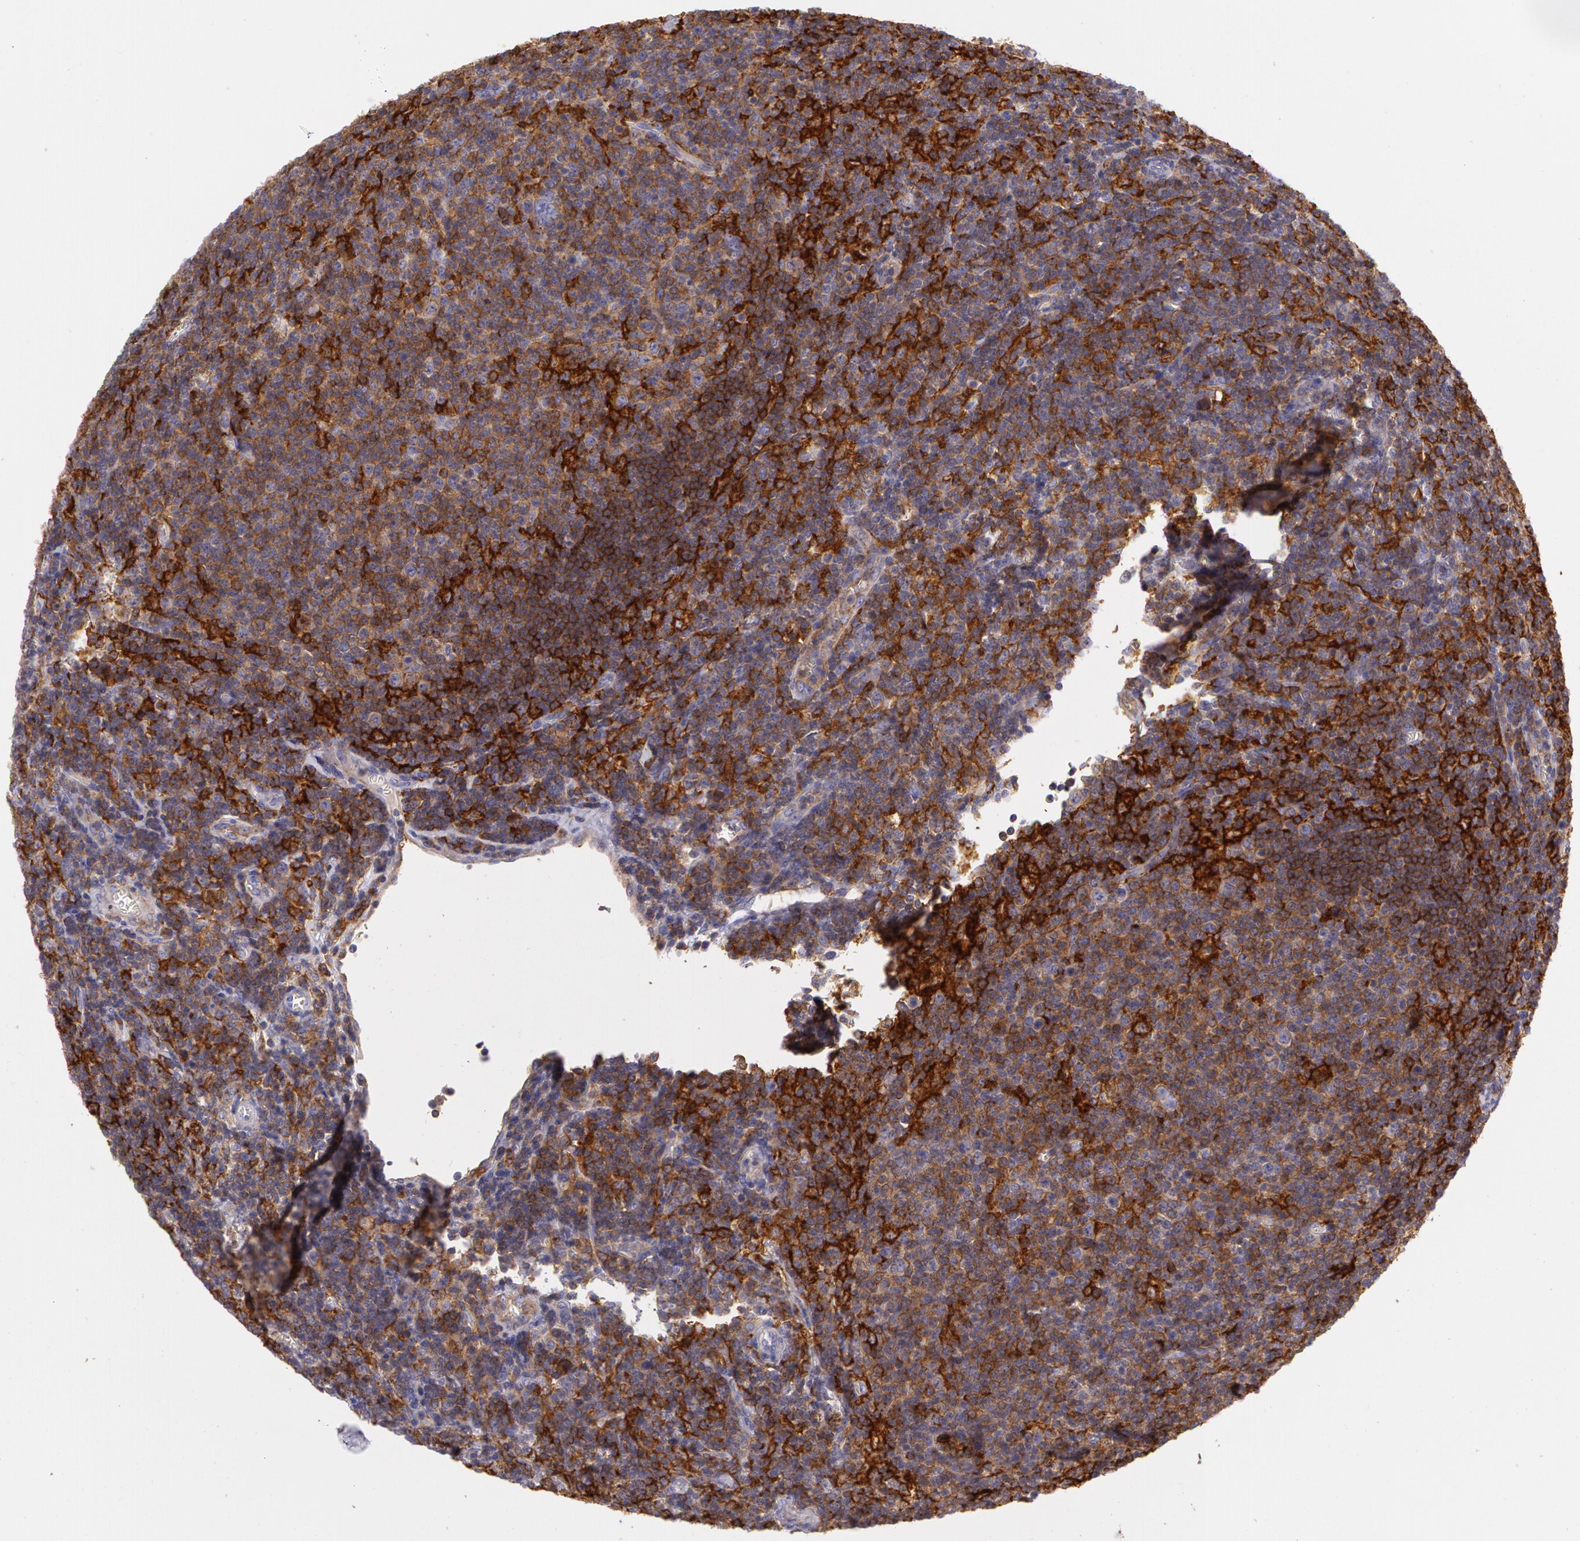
{"staining": {"intensity": "strong", "quantity": ">75%", "location": "cytoplasmic/membranous"}, "tissue": "lymphoma", "cell_type": "Tumor cells", "image_type": "cancer", "snomed": [{"axis": "morphology", "description": "Malignant lymphoma, non-Hodgkin's type, Low grade"}, {"axis": "topography", "description": "Lymph node"}], "caption": "Strong cytoplasmic/membranous positivity is identified in approximately >75% of tumor cells in malignant lymphoma, non-Hodgkin's type (low-grade).", "gene": "LY75", "patient": {"sex": "male", "age": 74}}